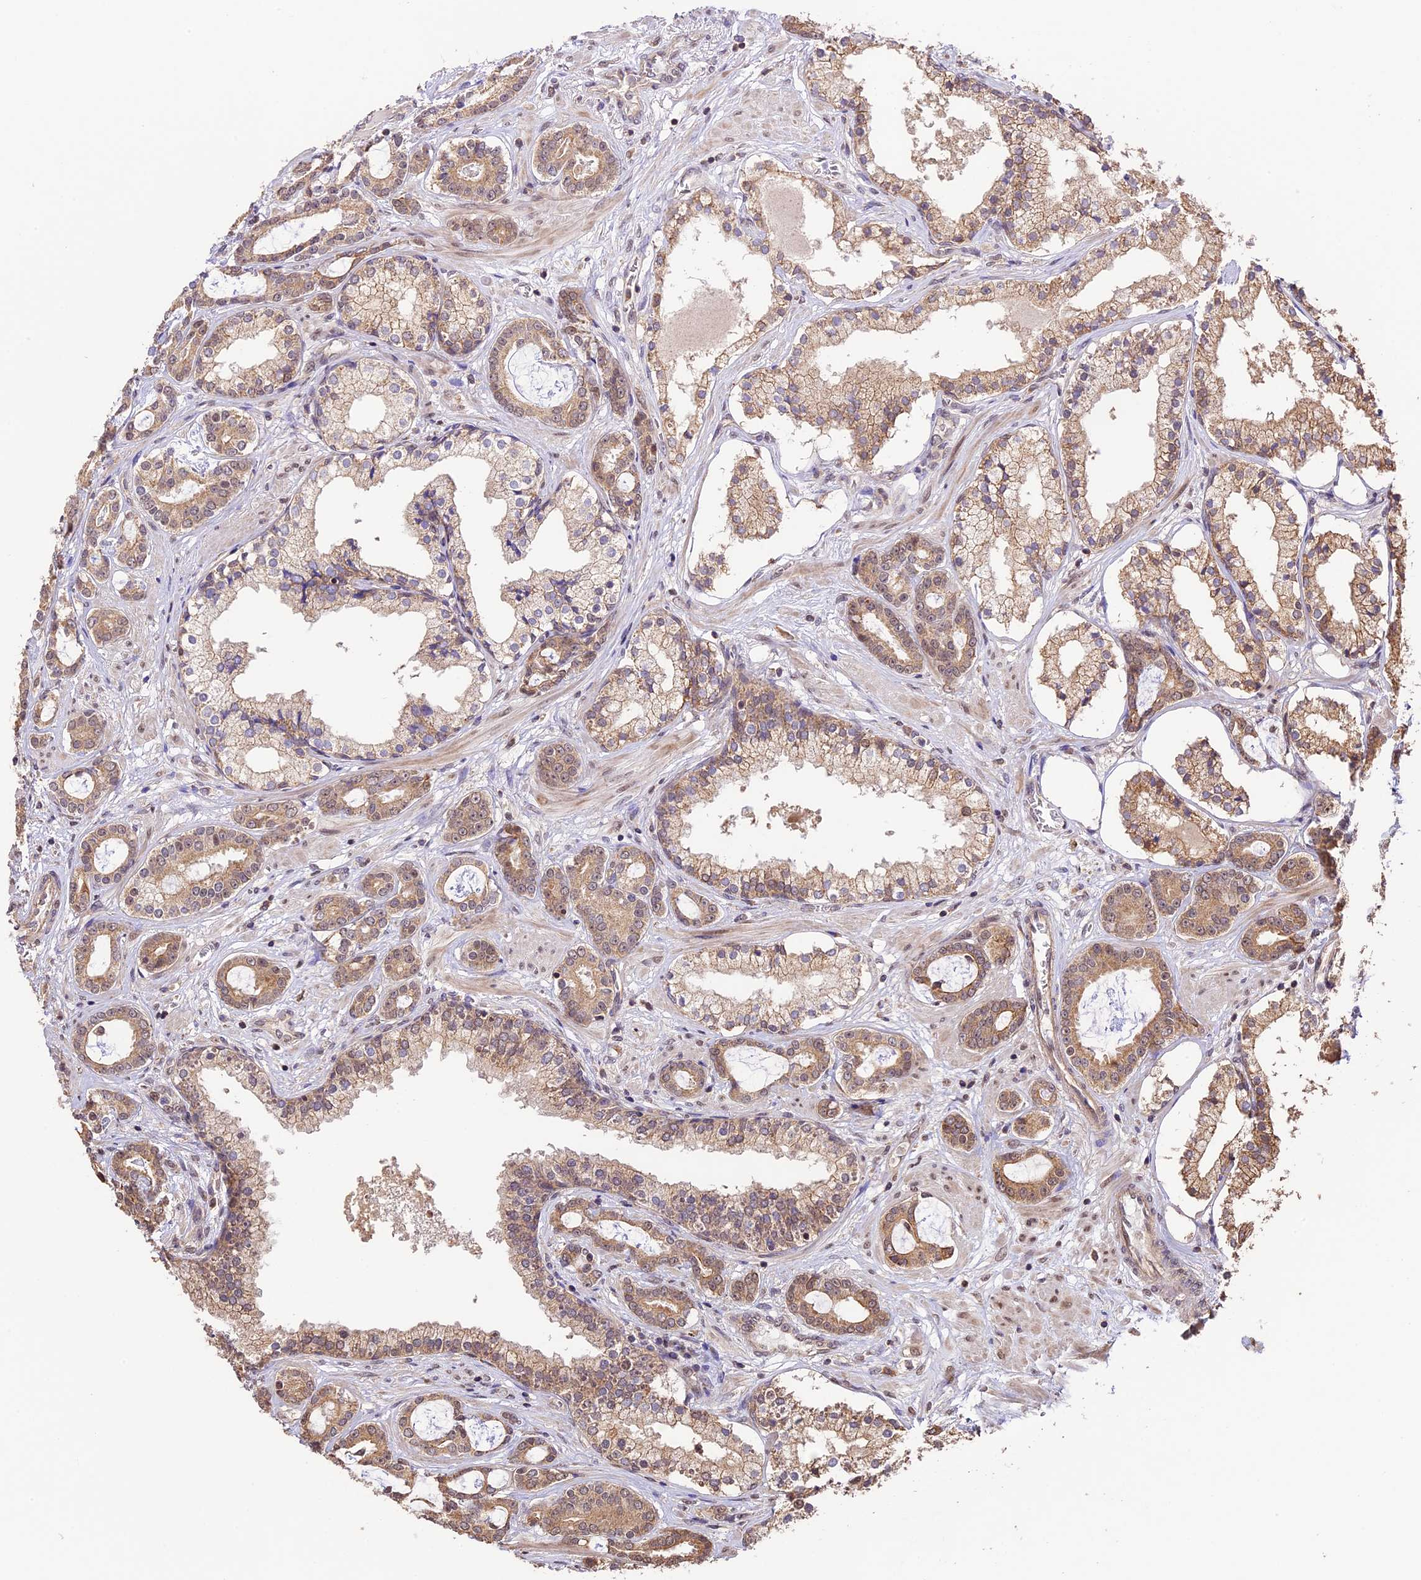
{"staining": {"intensity": "moderate", "quantity": ">75%", "location": "cytoplasmic/membranous"}, "tissue": "prostate cancer", "cell_type": "Tumor cells", "image_type": "cancer", "snomed": [{"axis": "morphology", "description": "Adenocarcinoma, High grade"}, {"axis": "topography", "description": "Prostate"}], "caption": "Immunohistochemical staining of prostate adenocarcinoma (high-grade) shows medium levels of moderate cytoplasmic/membranous protein positivity in about >75% of tumor cells. (IHC, brightfield microscopy, high magnification).", "gene": "BCAS4", "patient": {"sex": "male", "age": 58}}